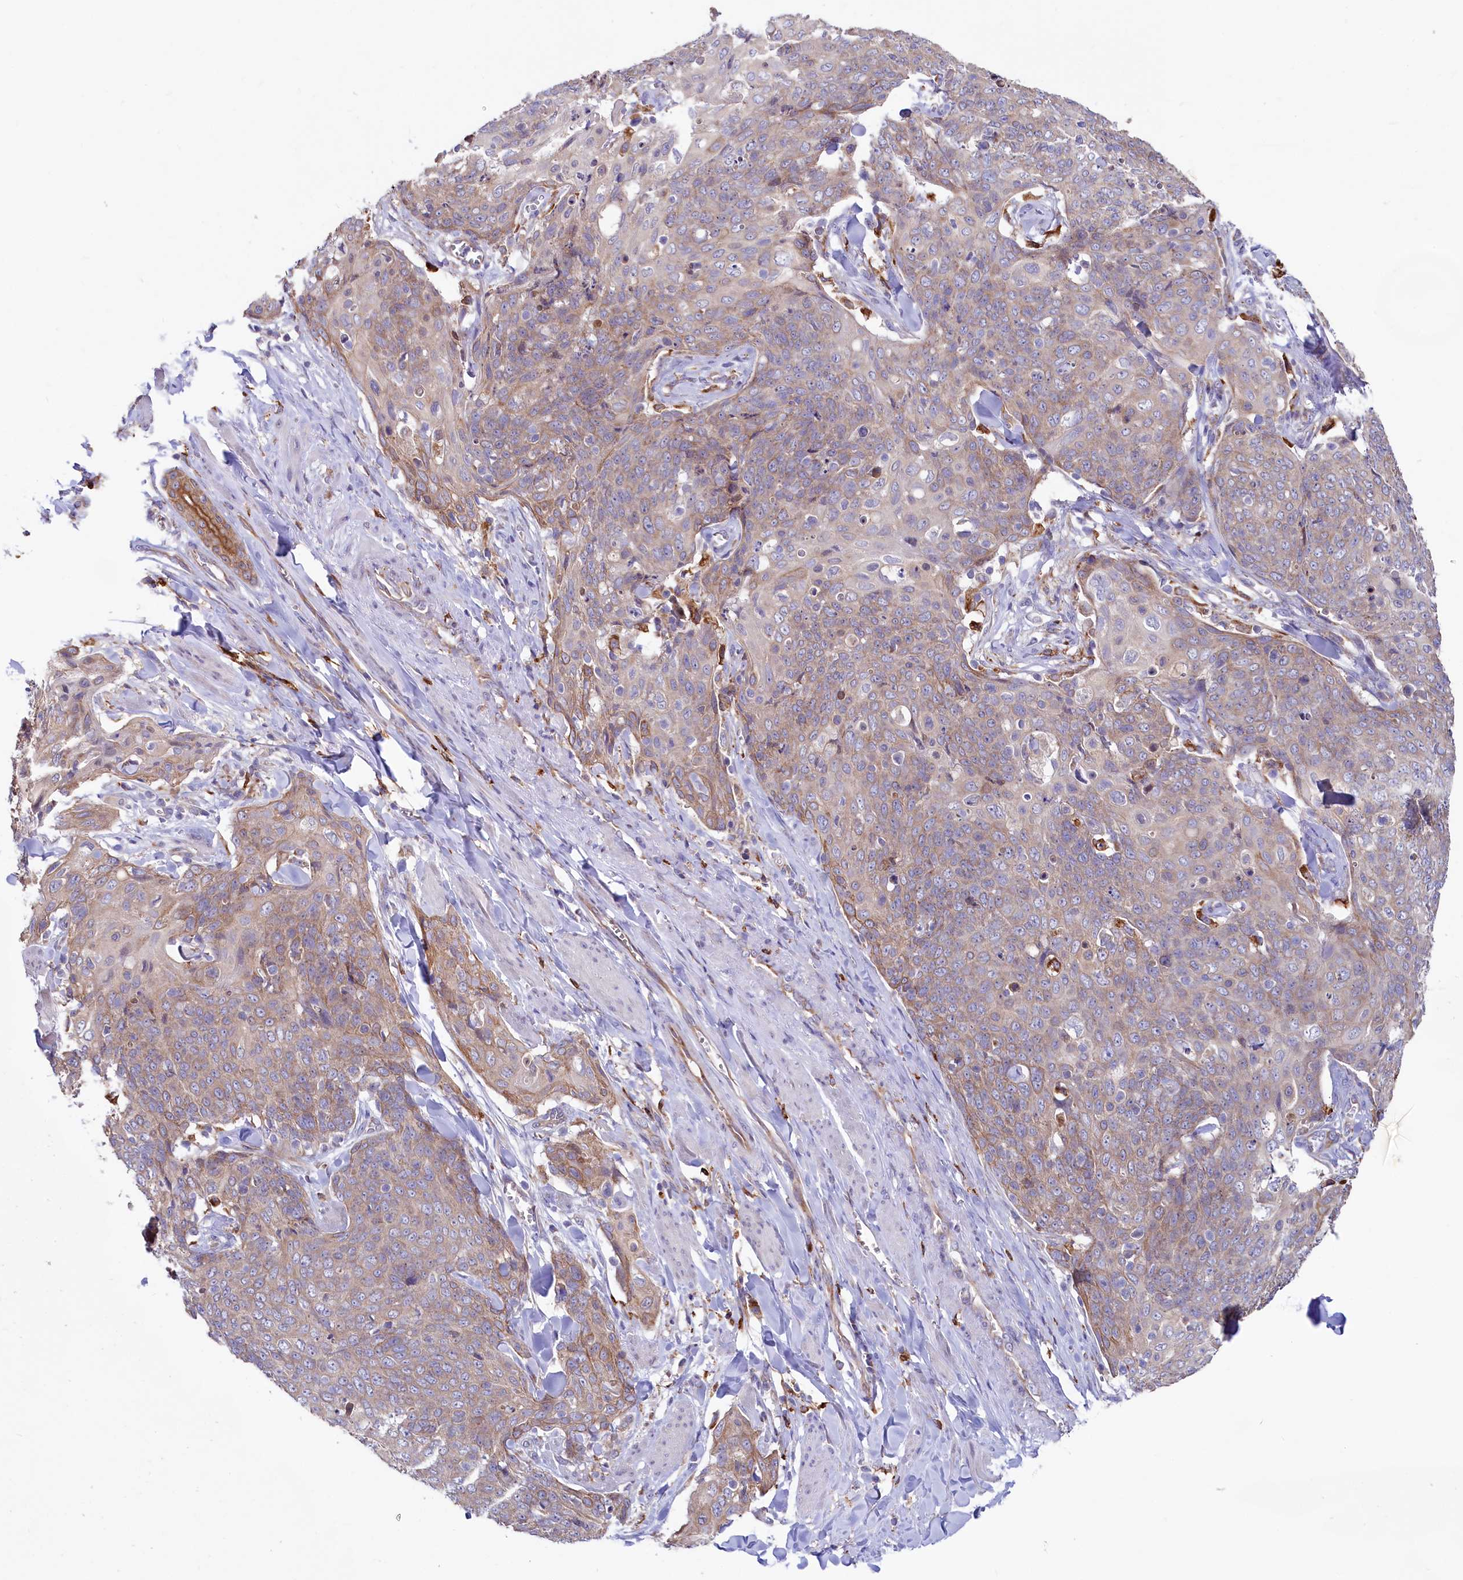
{"staining": {"intensity": "weak", "quantity": "25%-75%", "location": "cytoplasmic/membranous"}, "tissue": "skin cancer", "cell_type": "Tumor cells", "image_type": "cancer", "snomed": [{"axis": "morphology", "description": "Squamous cell carcinoma, NOS"}, {"axis": "topography", "description": "Skin"}, {"axis": "topography", "description": "Vulva"}], "caption": "Protein expression analysis of skin cancer (squamous cell carcinoma) displays weak cytoplasmic/membranous positivity in approximately 25%-75% of tumor cells.", "gene": "CHID1", "patient": {"sex": "female", "age": 85}}